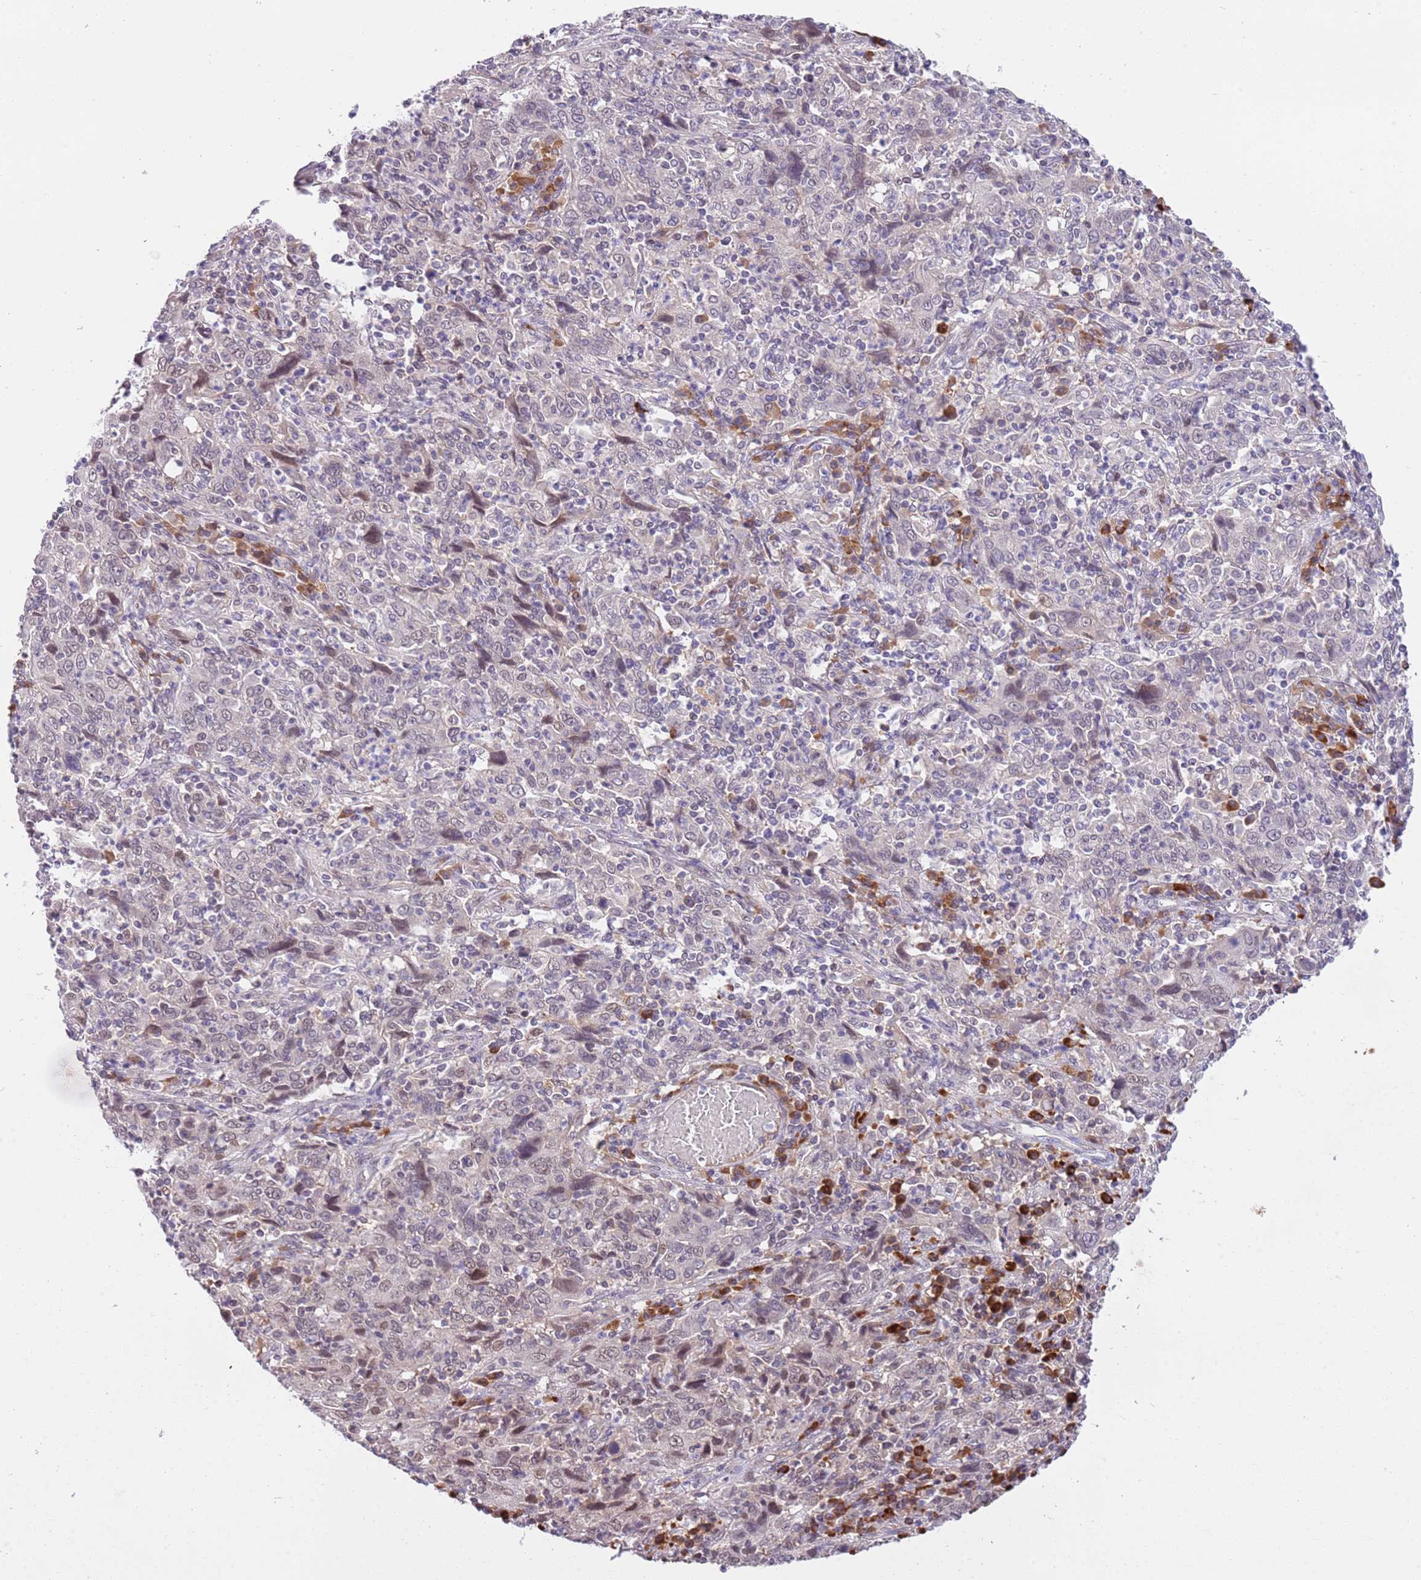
{"staining": {"intensity": "weak", "quantity": "<25%", "location": "nuclear"}, "tissue": "cervical cancer", "cell_type": "Tumor cells", "image_type": "cancer", "snomed": [{"axis": "morphology", "description": "Squamous cell carcinoma, NOS"}, {"axis": "topography", "description": "Cervix"}], "caption": "An image of human cervical cancer (squamous cell carcinoma) is negative for staining in tumor cells.", "gene": "MAGEF1", "patient": {"sex": "female", "age": 46}}